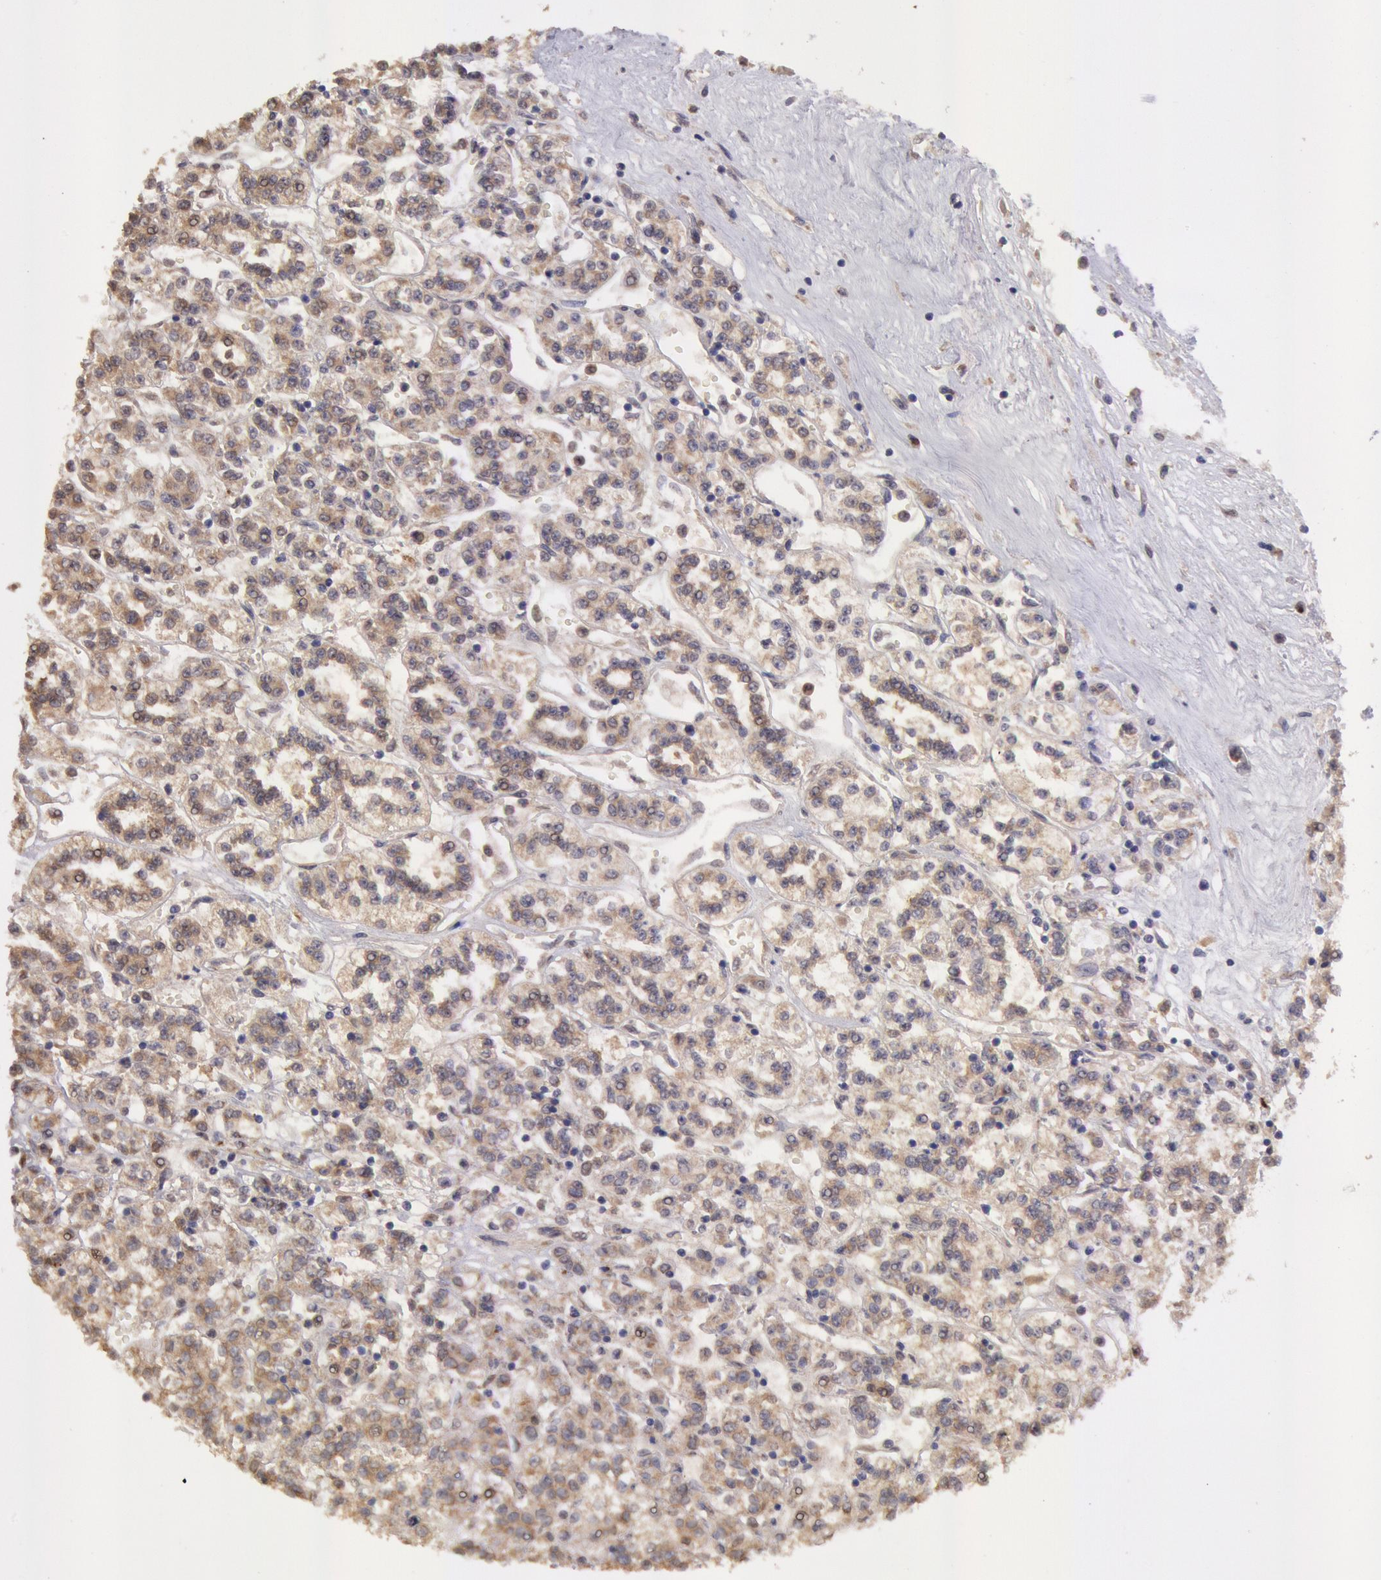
{"staining": {"intensity": "weak", "quantity": ">75%", "location": "cytoplasmic/membranous"}, "tissue": "renal cancer", "cell_type": "Tumor cells", "image_type": "cancer", "snomed": [{"axis": "morphology", "description": "Adenocarcinoma, NOS"}, {"axis": "topography", "description": "Kidney"}], "caption": "High-power microscopy captured an immunohistochemistry image of renal cancer, revealing weak cytoplasmic/membranous expression in about >75% of tumor cells.", "gene": "COMT", "patient": {"sex": "female", "age": 76}}